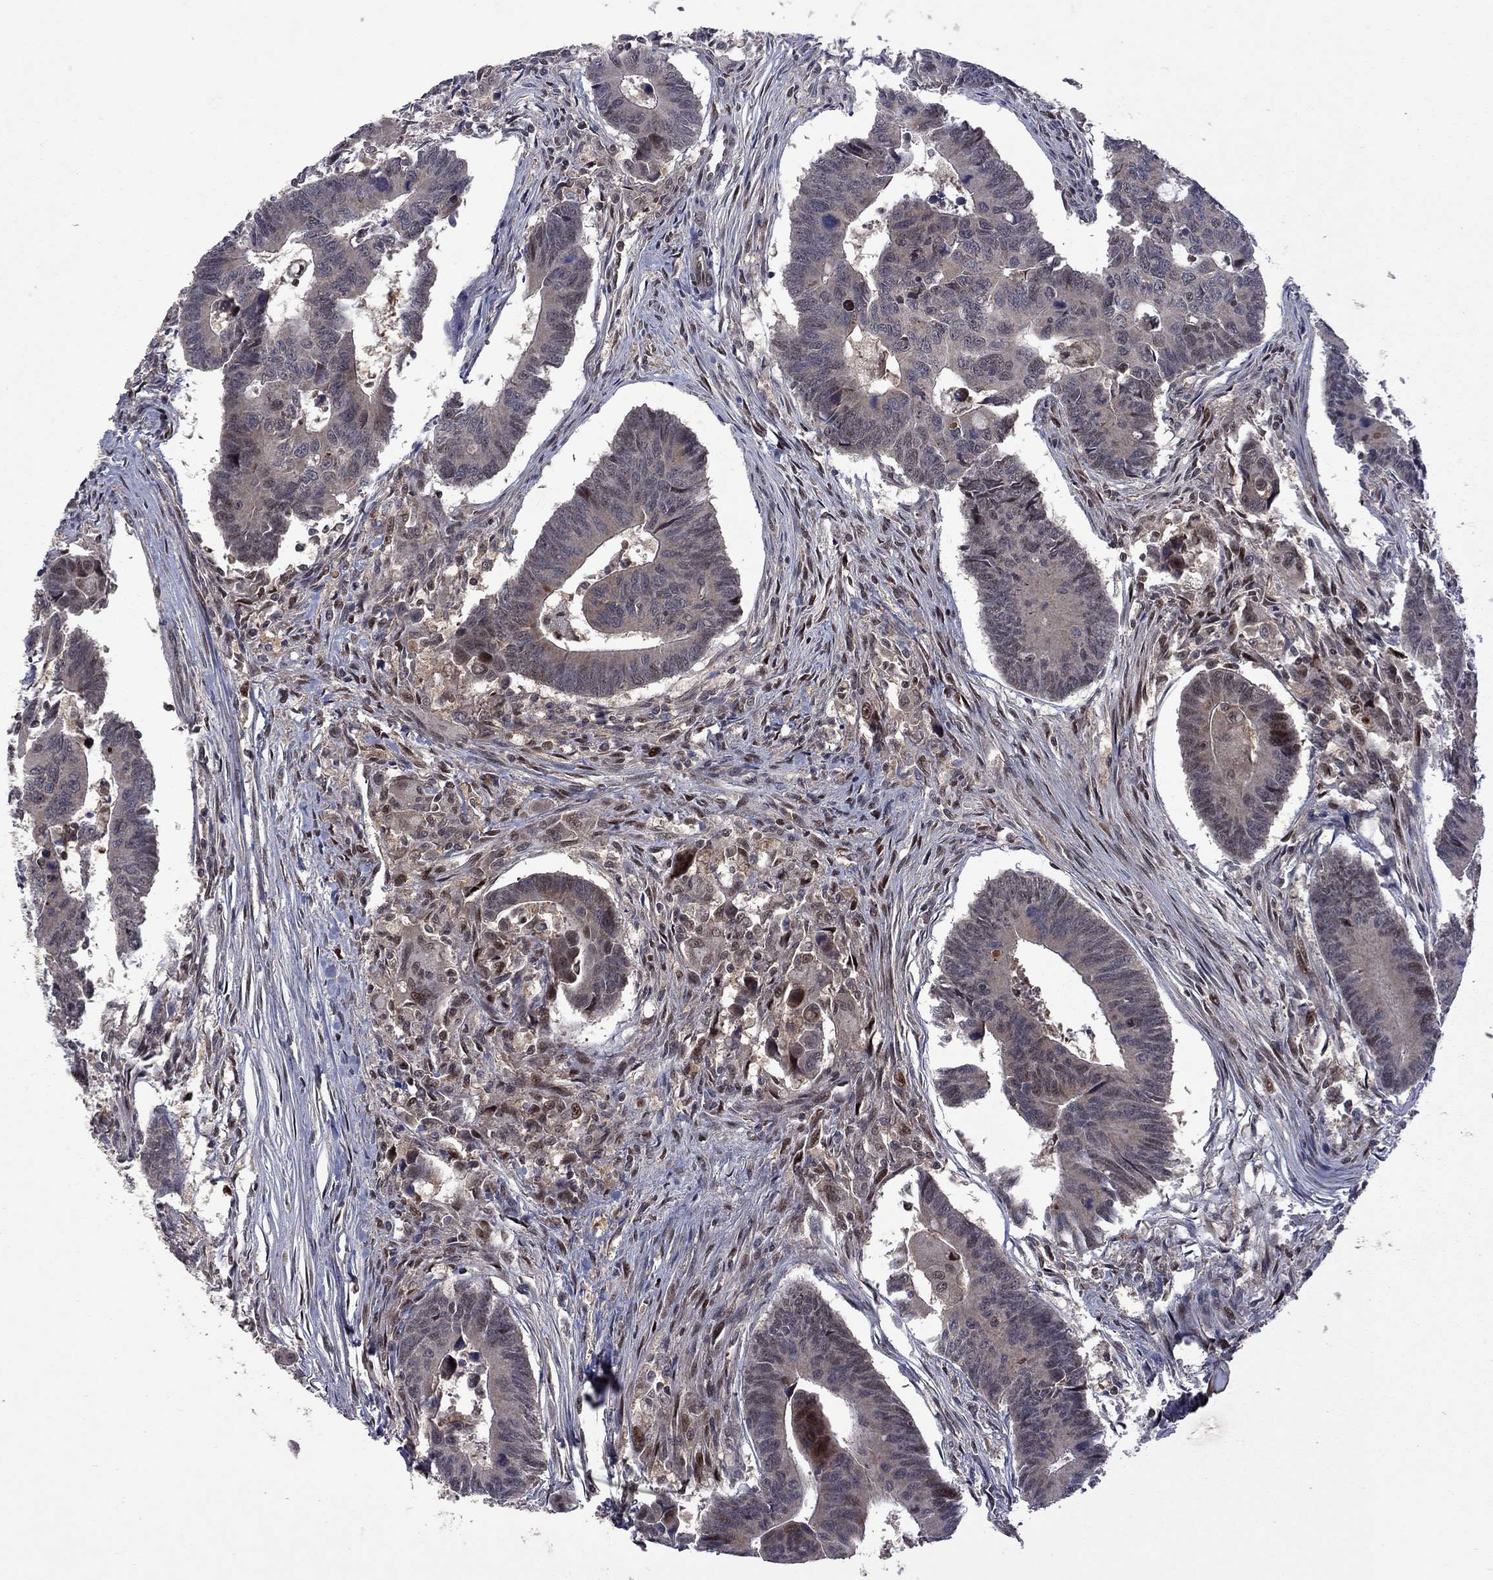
{"staining": {"intensity": "negative", "quantity": "none", "location": "none"}, "tissue": "colorectal cancer", "cell_type": "Tumor cells", "image_type": "cancer", "snomed": [{"axis": "morphology", "description": "Adenocarcinoma, NOS"}, {"axis": "topography", "description": "Rectum"}], "caption": "Tumor cells are negative for brown protein staining in adenocarcinoma (colorectal).", "gene": "IPP", "patient": {"sex": "male", "age": 67}}